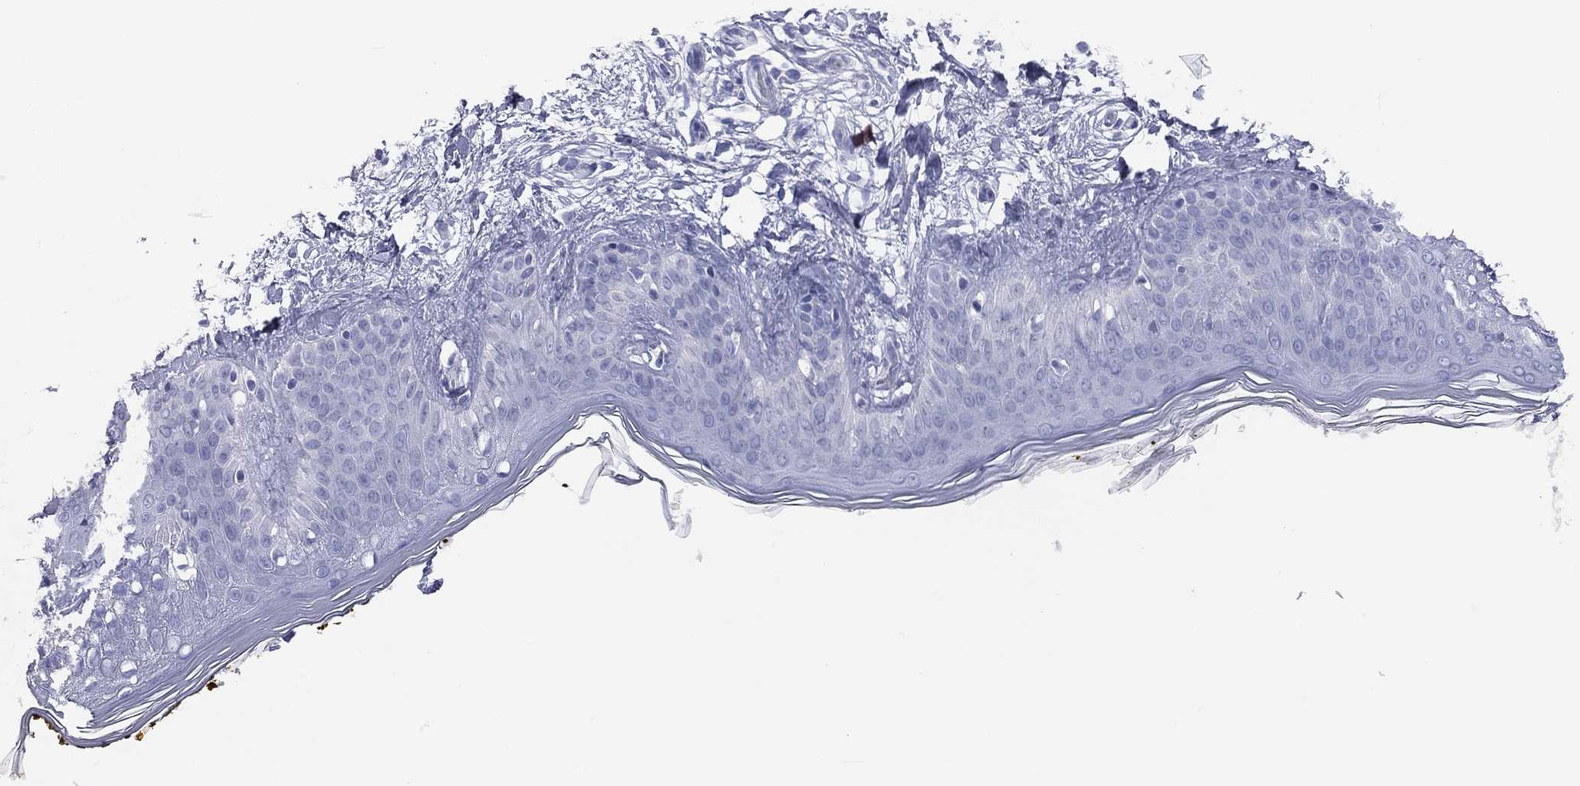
{"staining": {"intensity": "negative", "quantity": "none", "location": "none"}, "tissue": "skin", "cell_type": "Fibroblasts", "image_type": "normal", "snomed": [{"axis": "morphology", "description": "Normal tissue, NOS"}, {"axis": "topography", "description": "Skin"}], "caption": "Human skin stained for a protein using IHC displays no positivity in fibroblasts.", "gene": "VSIG10", "patient": {"sex": "female", "age": 34}}